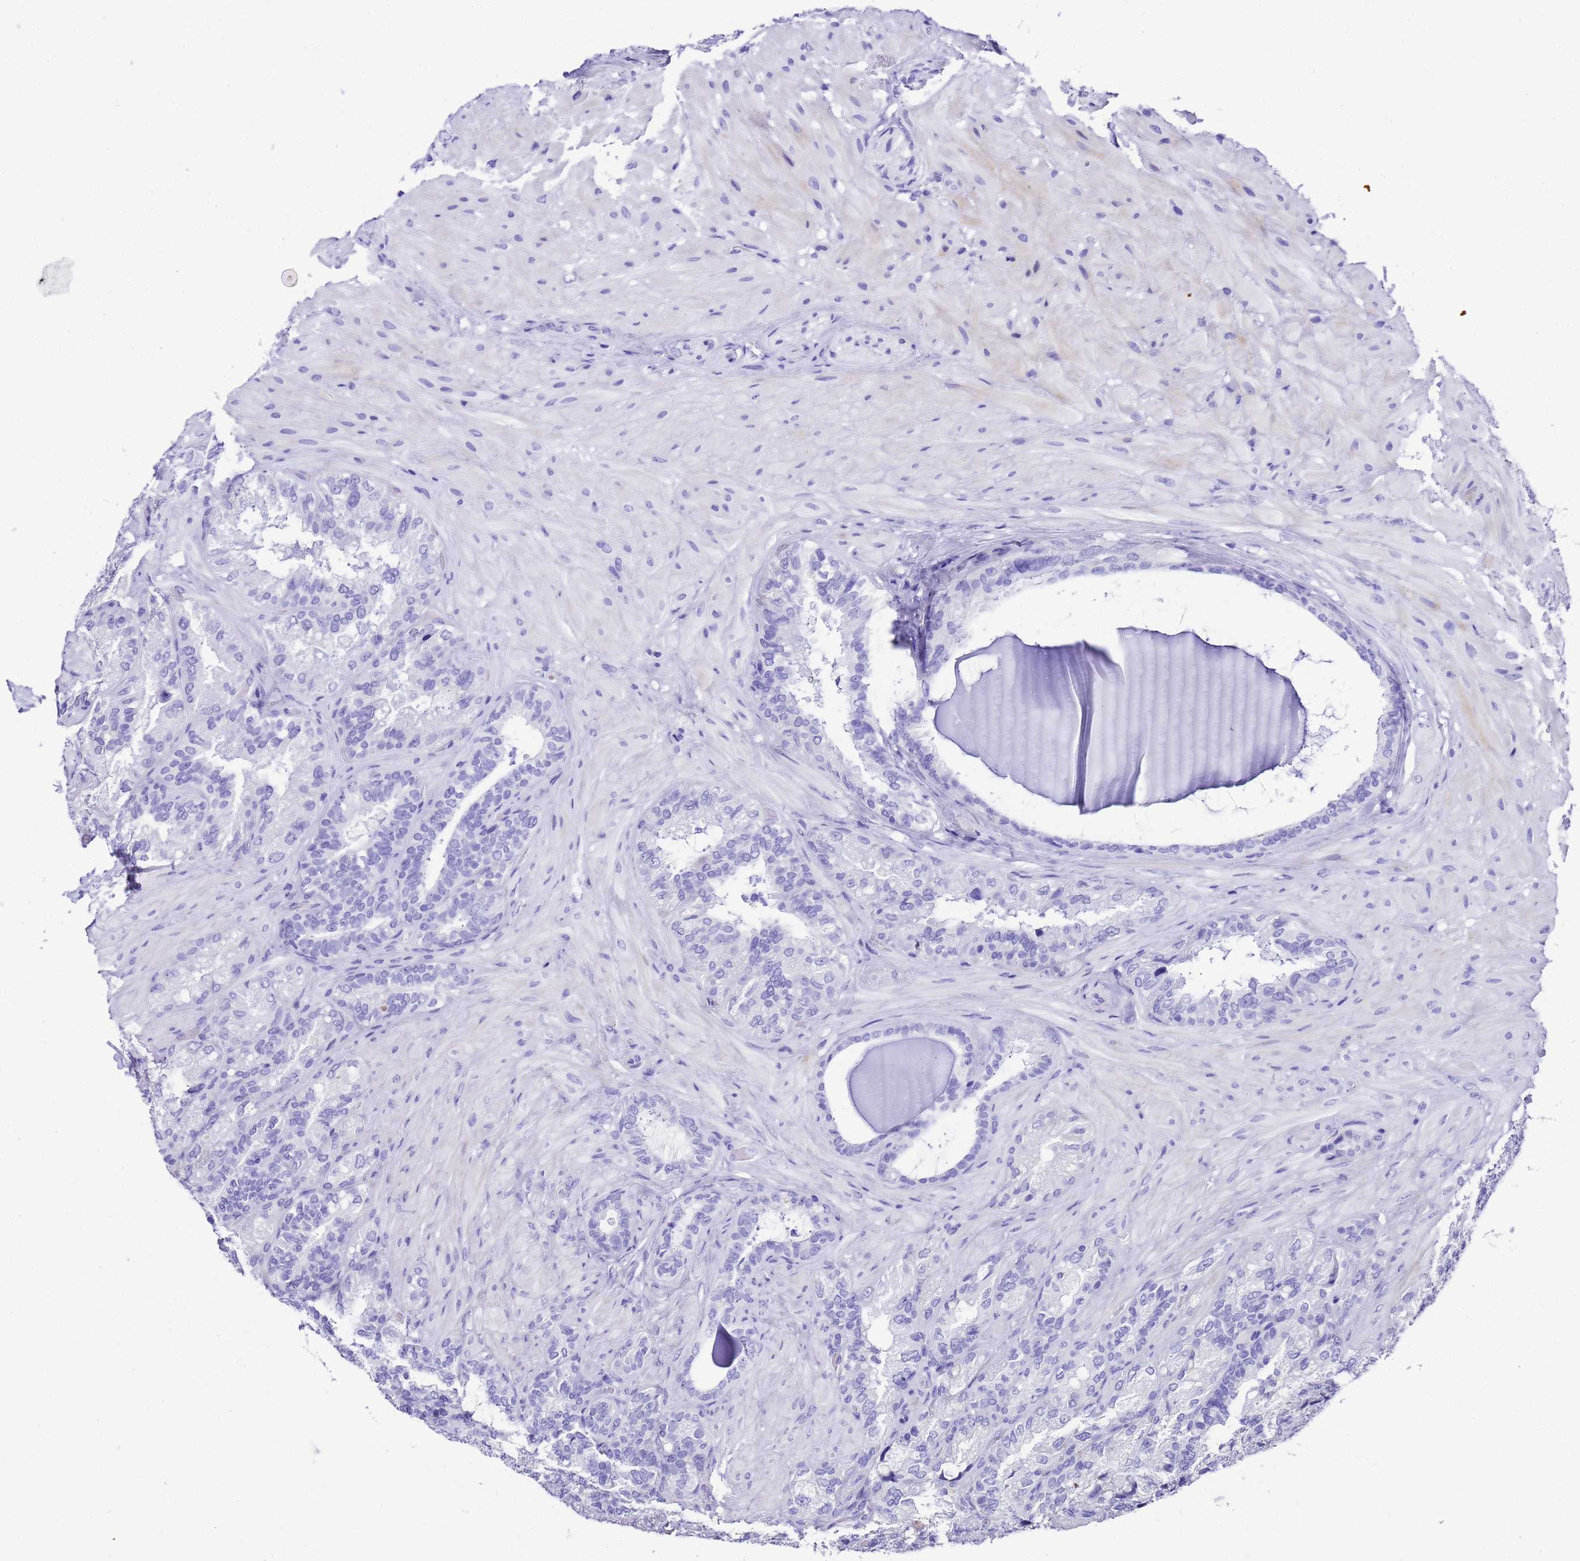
{"staining": {"intensity": "negative", "quantity": "none", "location": "none"}, "tissue": "seminal vesicle", "cell_type": "Glandular cells", "image_type": "normal", "snomed": [{"axis": "morphology", "description": "Normal tissue, NOS"}, {"axis": "topography", "description": "Prostate and seminal vesicle, NOS"}, {"axis": "topography", "description": "Prostate"}, {"axis": "topography", "description": "Seminal veicle"}], "caption": "Glandular cells are negative for protein expression in normal human seminal vesicle. (DAB (3,3'-diaminobenzidine) immunohistochemistry (IHC) visualized using brightfield microscopy, high magnification).", "gene": "UGT2A1", "patient": {"sex": "male", "age": 67}}